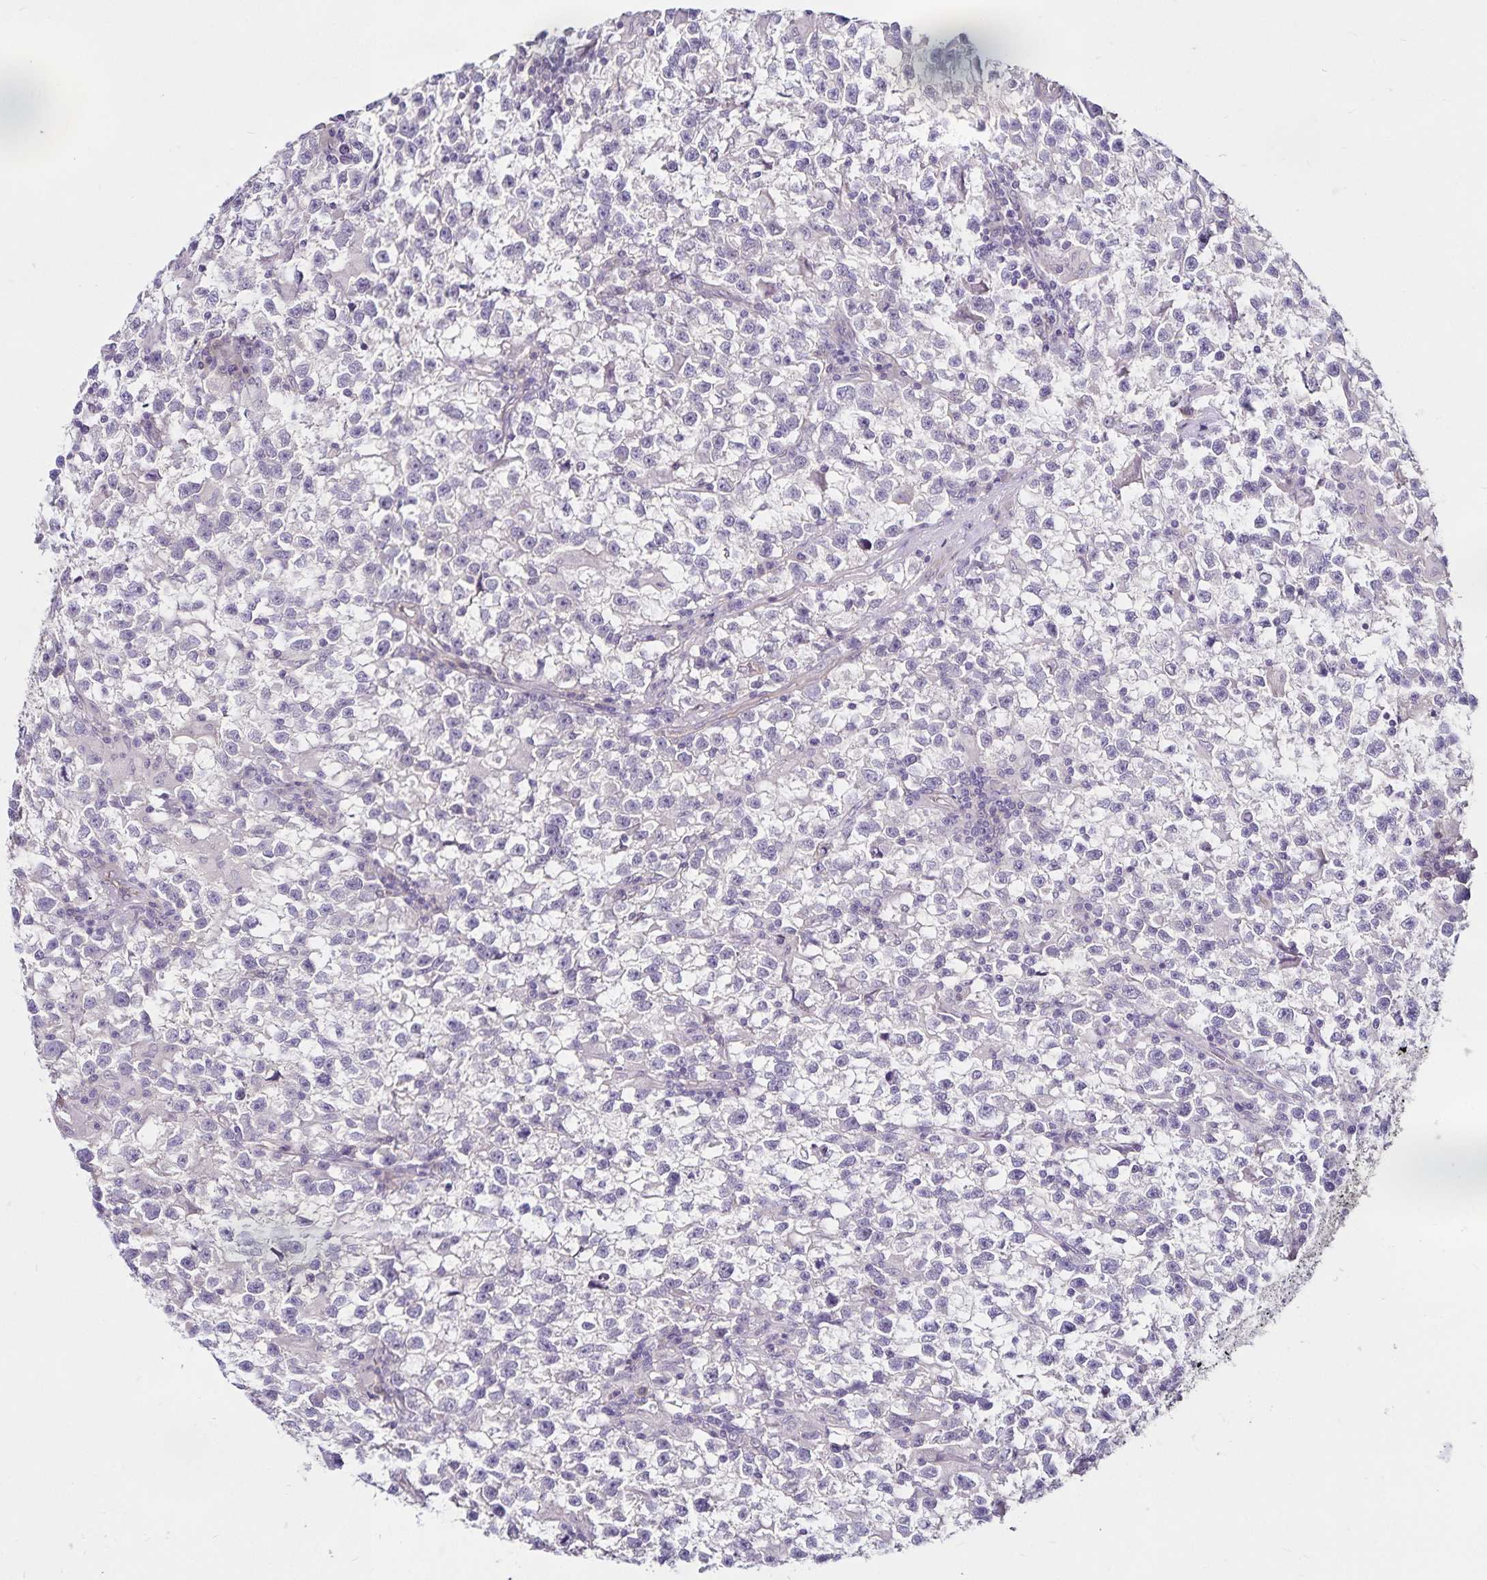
{"staining": {"intensity": "negative", "quantity": "none", "location": "none"}, "tissue": "testis cancer", "cell_type": "Tumor cells", "image_type": "cancer", "snomed": [{"axis": "morphology", "description": "Seminoma, NOS"}, {"axis": "topography", "description": "Testis"}], "caption": "An image of human testis cancer (seminoma) is negative for staining in tumor cells.", "gene": "GNG12", "patient": {"sex": "male", "age": 31}}